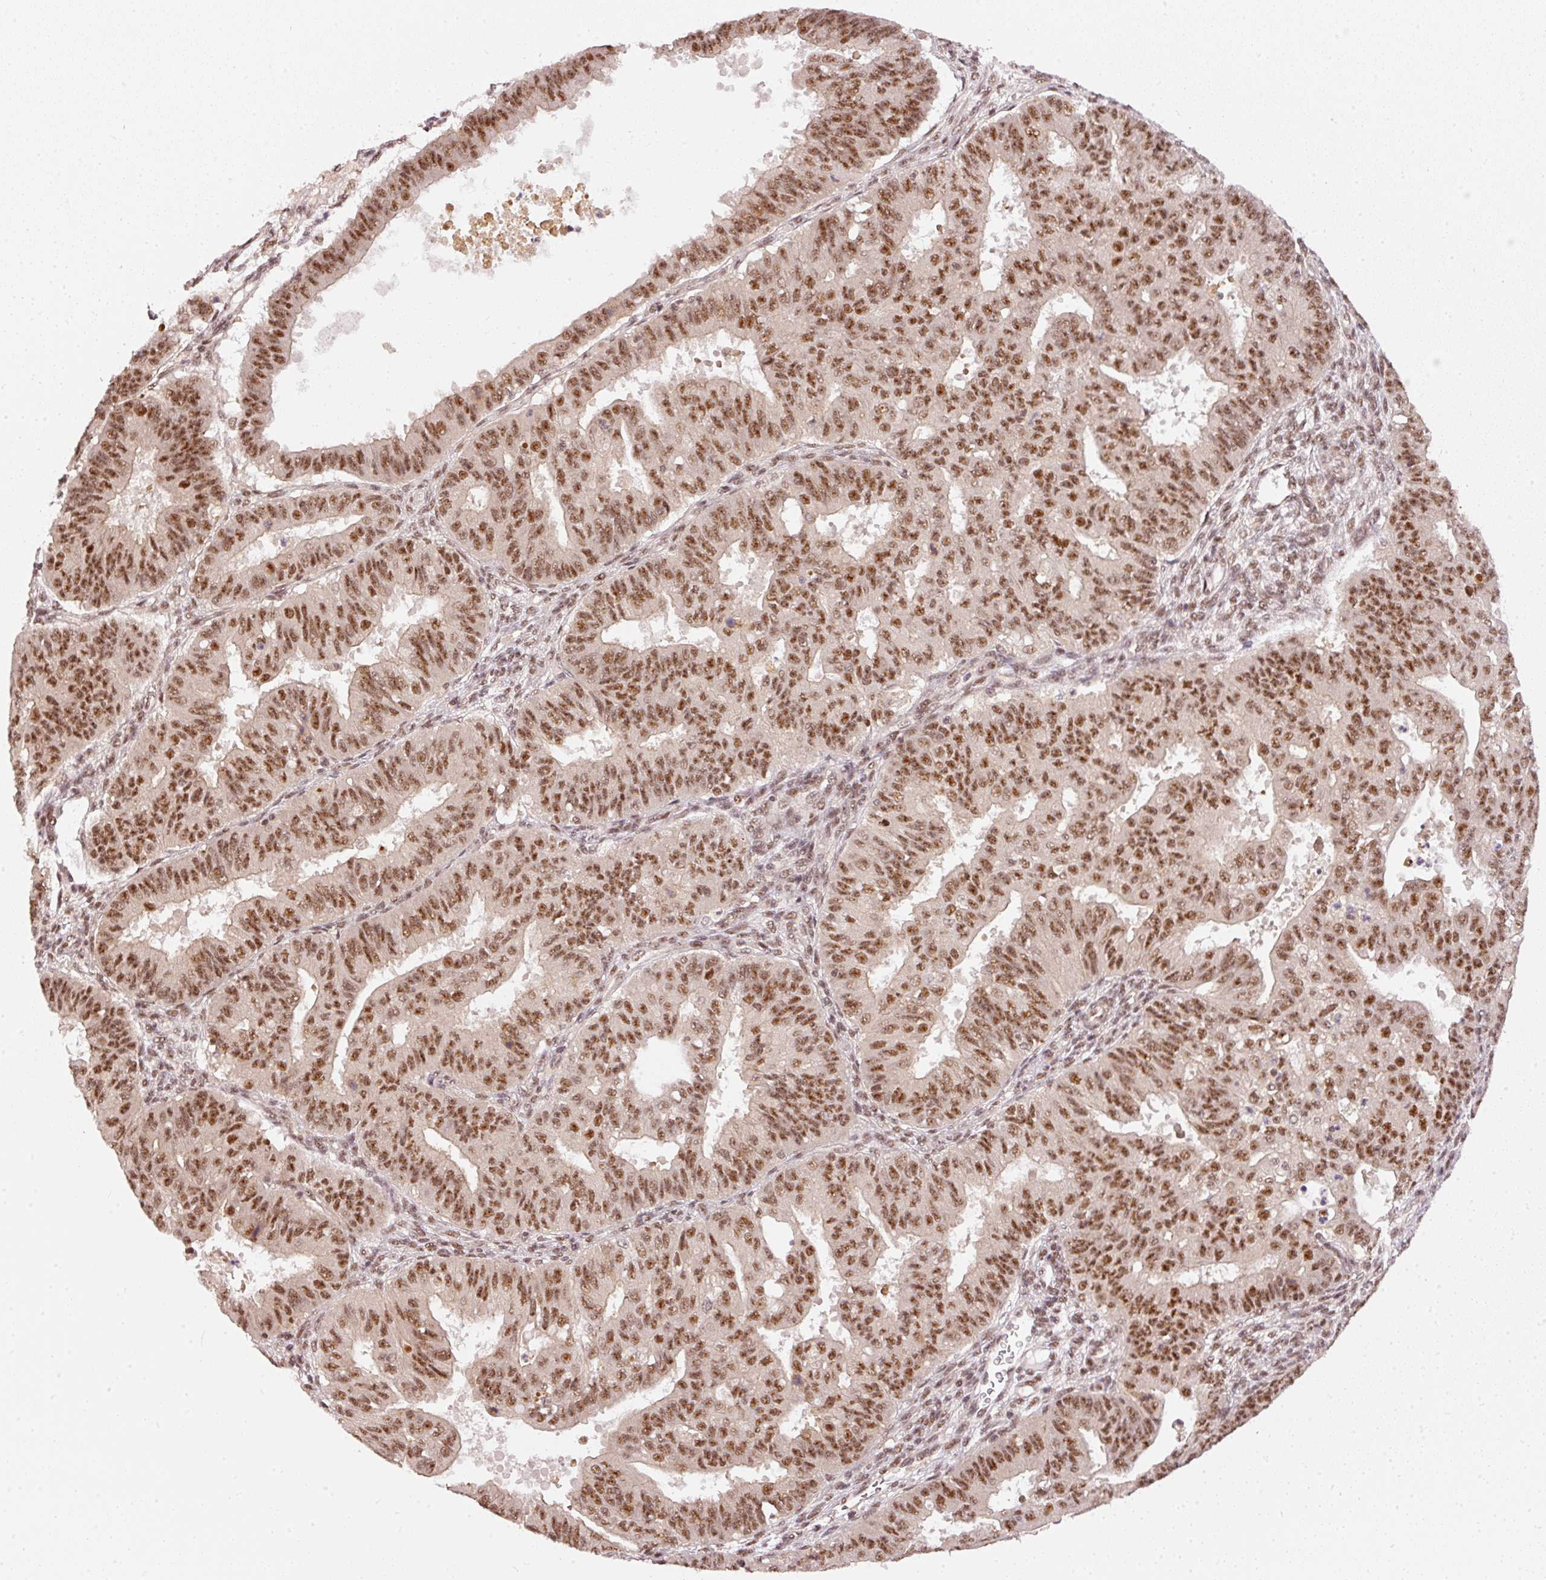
{"staining": {"intensity": "moderate", "quantity": ">75%", "location": "nuclear"}, "tissue": "ovarian cancer", "cell_type": "Tumor cells", "image_type": "cancer", "snomed": [{"axis": "morphology", "description": "Carcinoma, endometroid"}, {"axis": "topography", "description": "Appendix"}, {"axis": "topography", "description": "Ovary"}], "caption": "Moderate nuclear protein expression is present in approximately >75% of tumor cells in endometroid carcinoma (ovarian). The protein of interest is stained brown, and the nuclei are stained in blue (DAB (3,3'-diaminobenzidine) IHC with brightfield microscopy, high magnification).", "gene": "THOC6", "patient": {"sex": "female", "age": 42}}